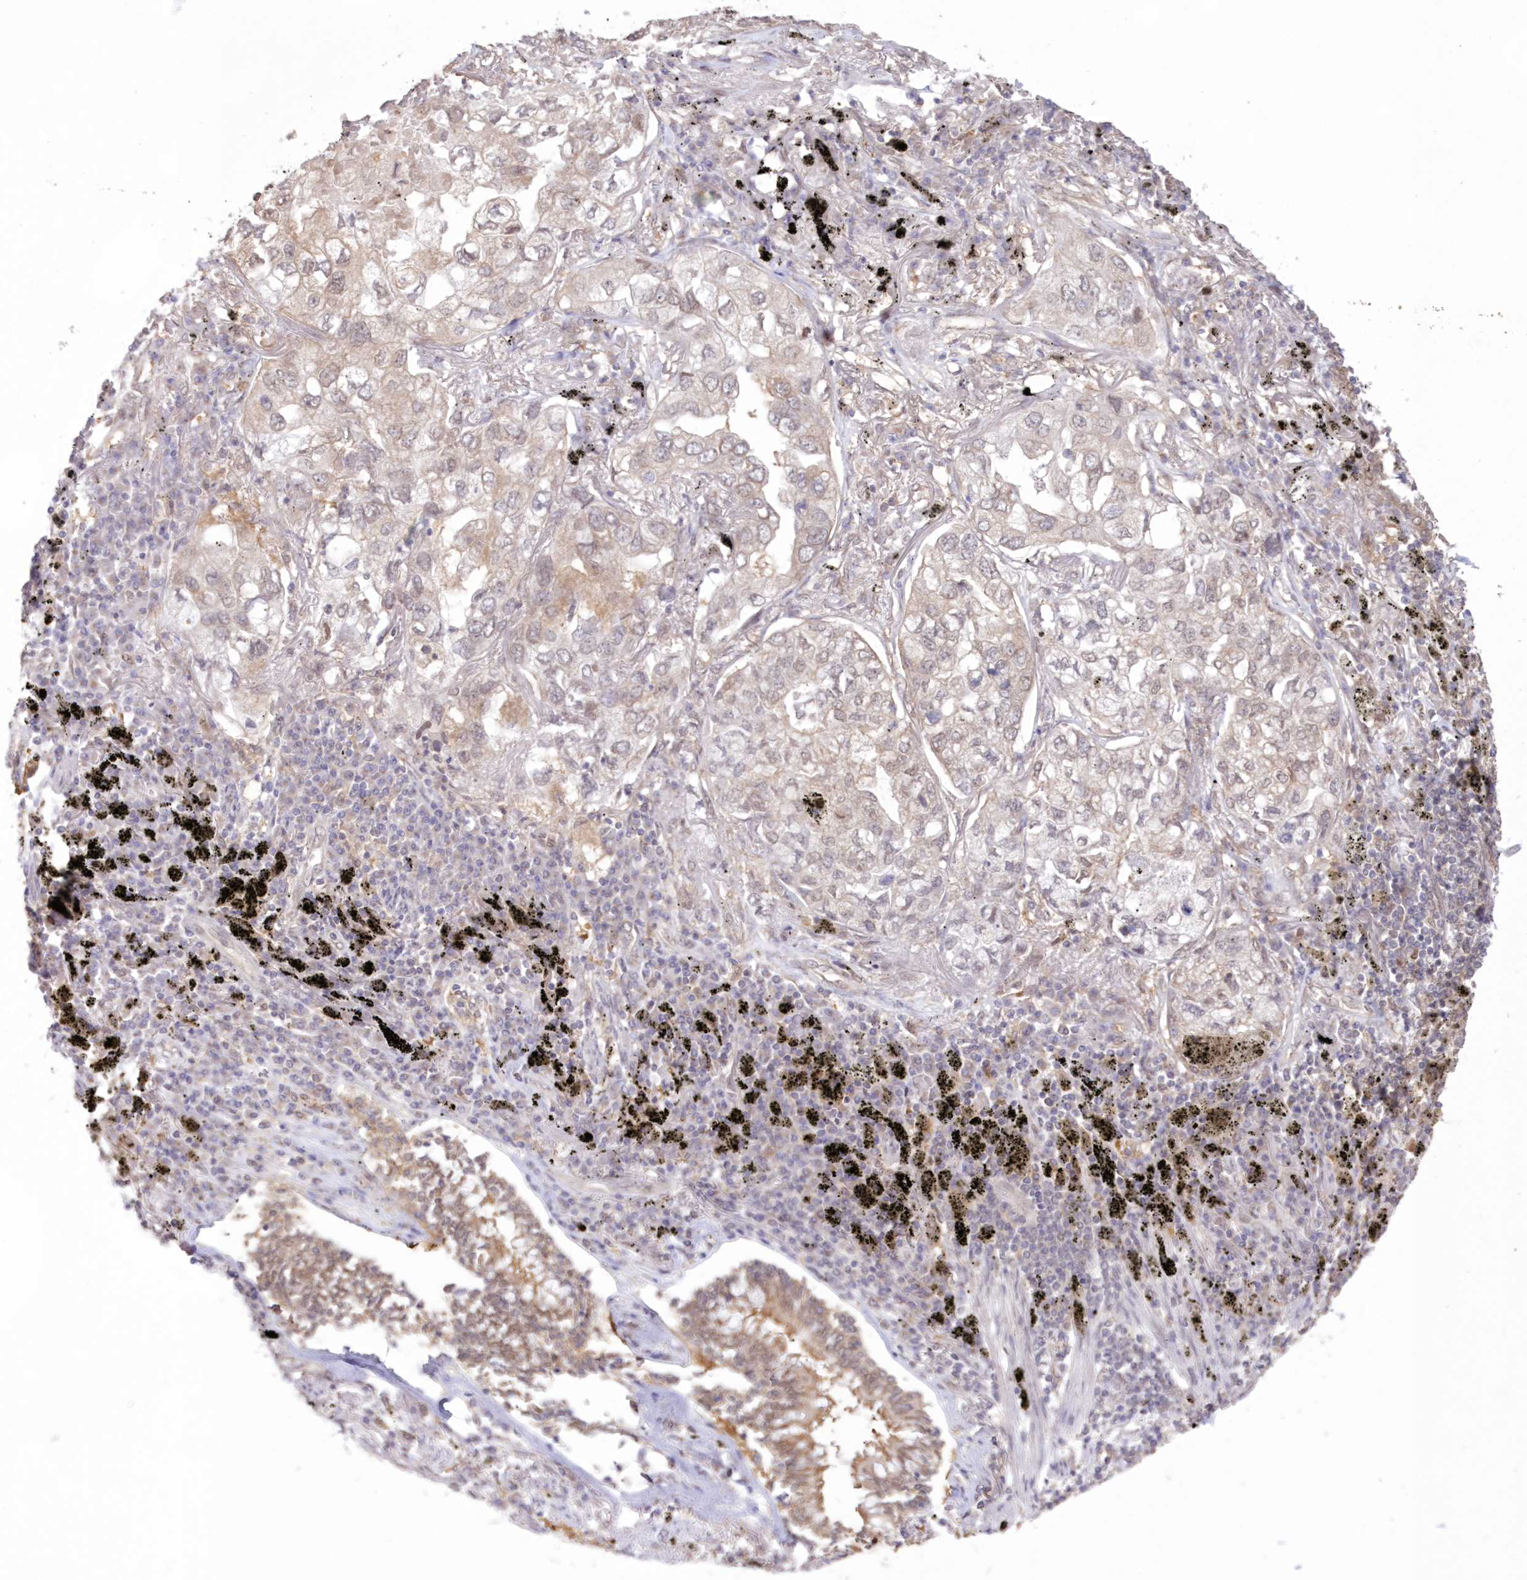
{"staining": {"intensity": "weak", "quantity": "<25%", "location": "cytoplasmic/membranous"}, "tissue": "lung cancer", "cell_type": "Tumor cells", "image_type": "cancer", "snomed": [{"axis": "morphology", "description": "Adenocarcinoma, NOS"}, {"axis": "topography", "description": "Lung"}], "caption": "Tumor cells are negative for brown protein staining in lung cancer (adenocarcinoma). Nuclei are stained in blue.", "gene": "RNPEP", "patient": {"sex": "male", "age": 65}}